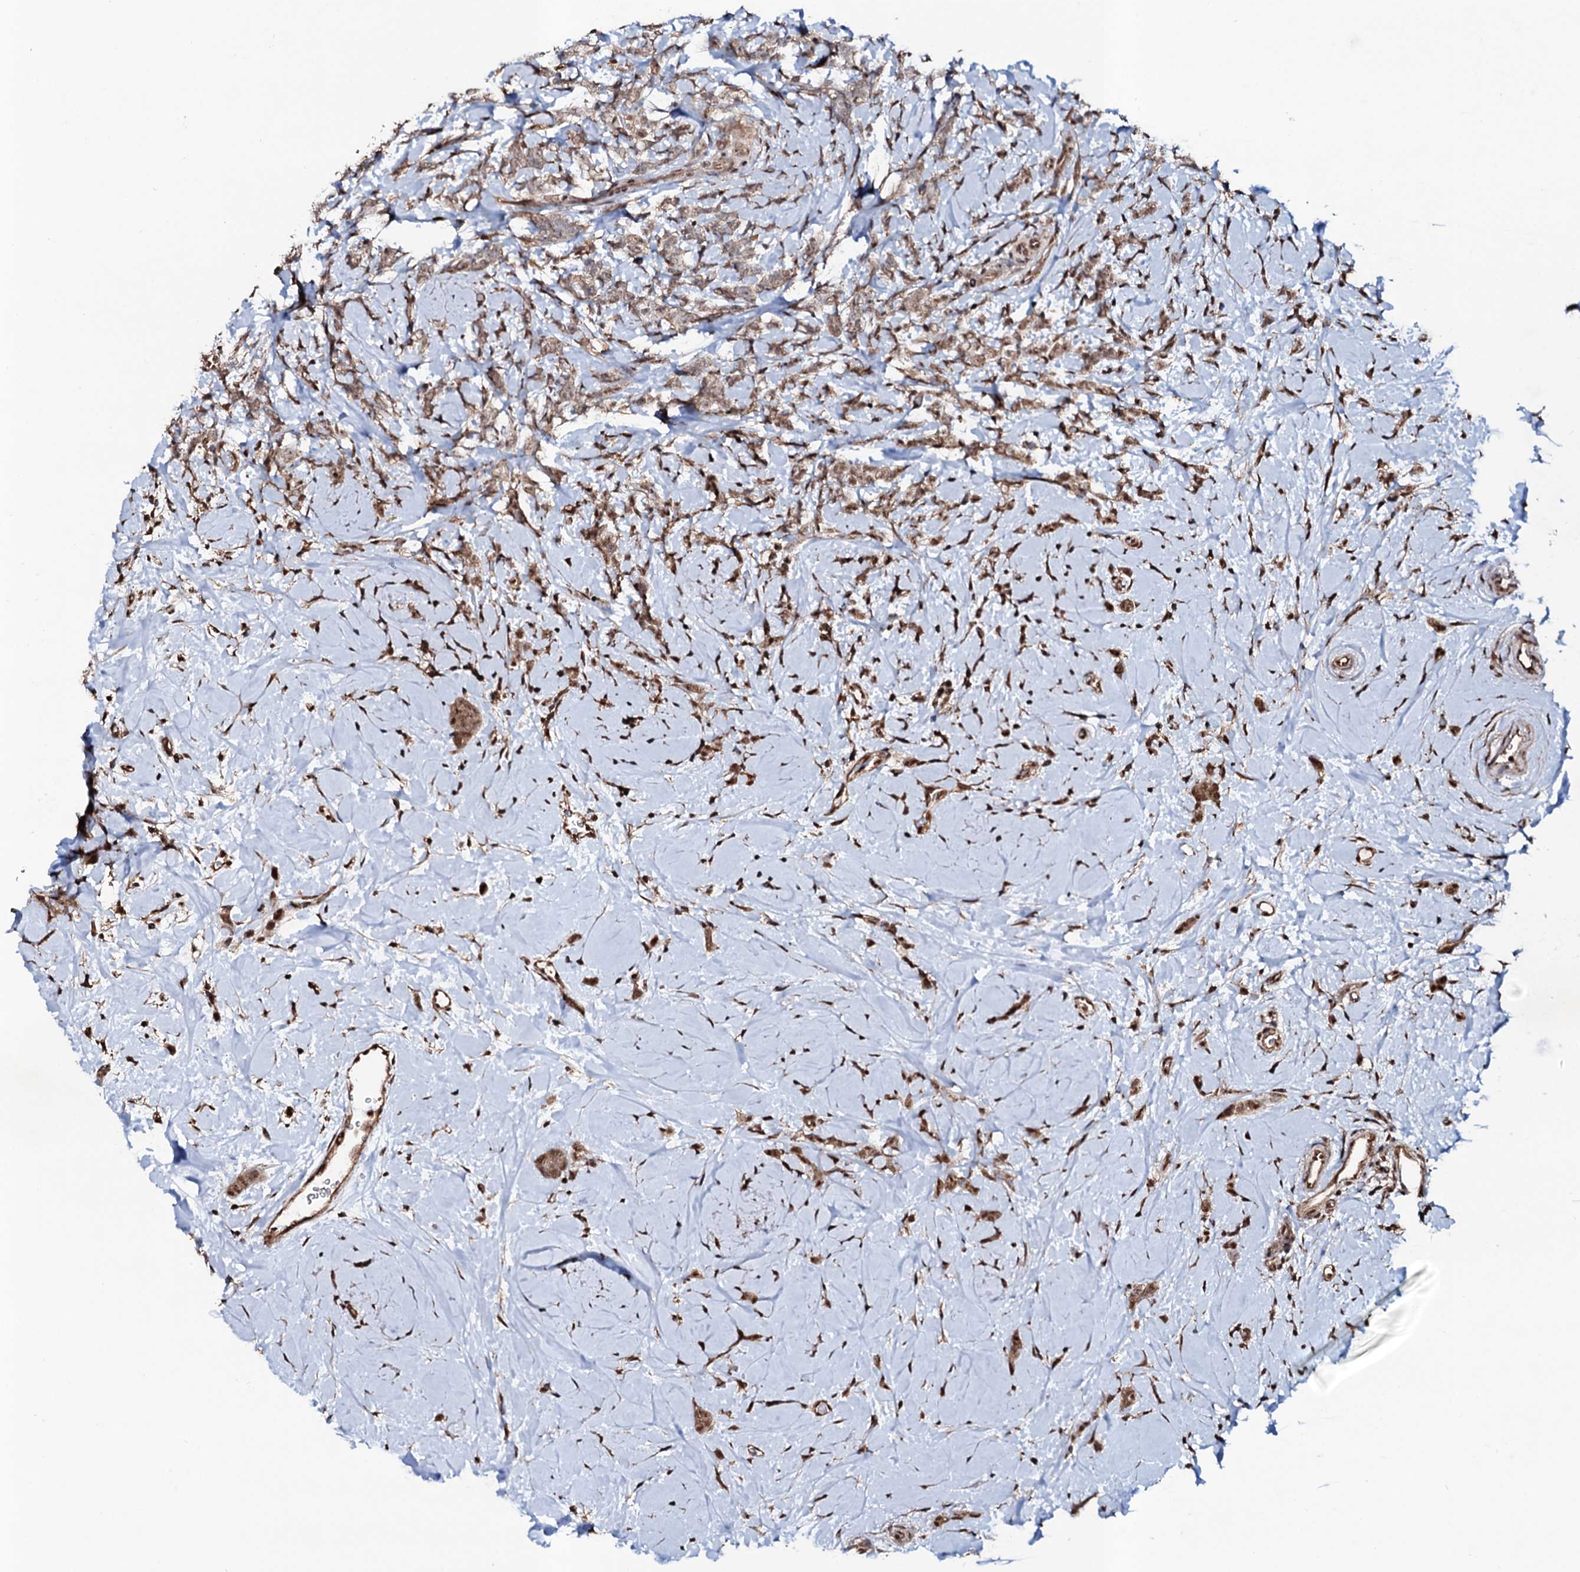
{"staining": {"intensity": "weak", "quantity": ">75%", "location": "cytoplasmic/membranous,nuclear"}, "tissue": "breast cancer", "cell_type": "Tumor cells", "image_type": "cancer", "snomed": [{"axis": "morphology", "description": "Lobular carcinoma"}, {"axis": "topography", "description": "Breast"}], "caption": "DAB immunohistochemical staining of breast lobular carcinoma demonstrates weak cytoplasmic/membranous and nuclear protein expression in about >75% of tumor cells. Ihc stains the protein of interest in brown and the nuclei are stained blue.", "gene": "COG6", "patient": {"sex": "female", "age": 58}}